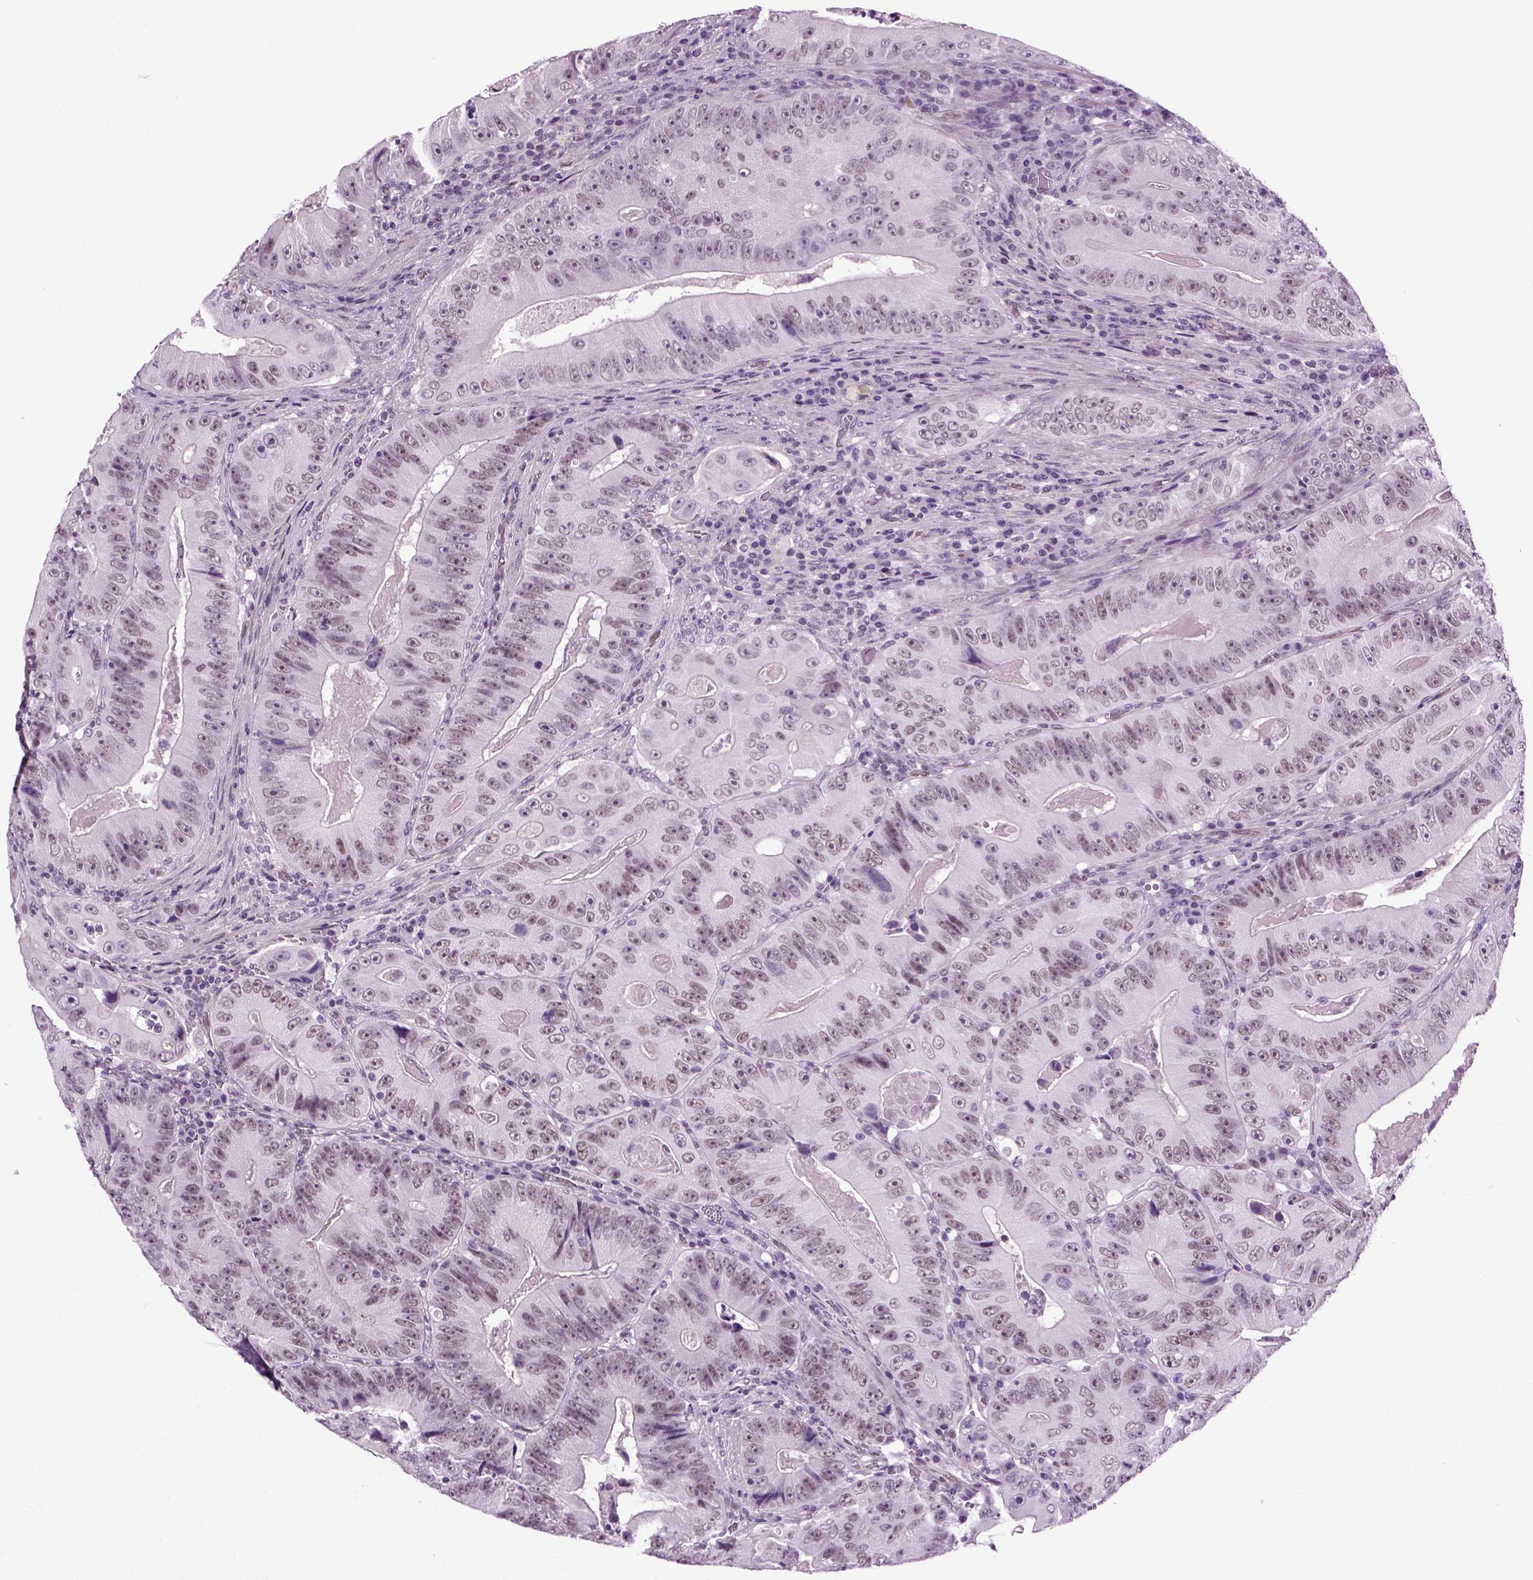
{"staining": {"intensity": "negative", "quantity": "none", "location": "none"}, "tissue": "colorectal cancer", "cell_type": "Tumor cells", "image_type": "cancer", "snomed": [{"axis": "morphology", "description": "Adenocarcinoma, NOS"}, {"axis": "topography", "description": "Colon"}], "caption": "Human colorectal cancer stained for a protein using IHC displays no positivity in tumor cells.", "gene": "RFX3", "patient": {"sex": "female", "age": 86}}